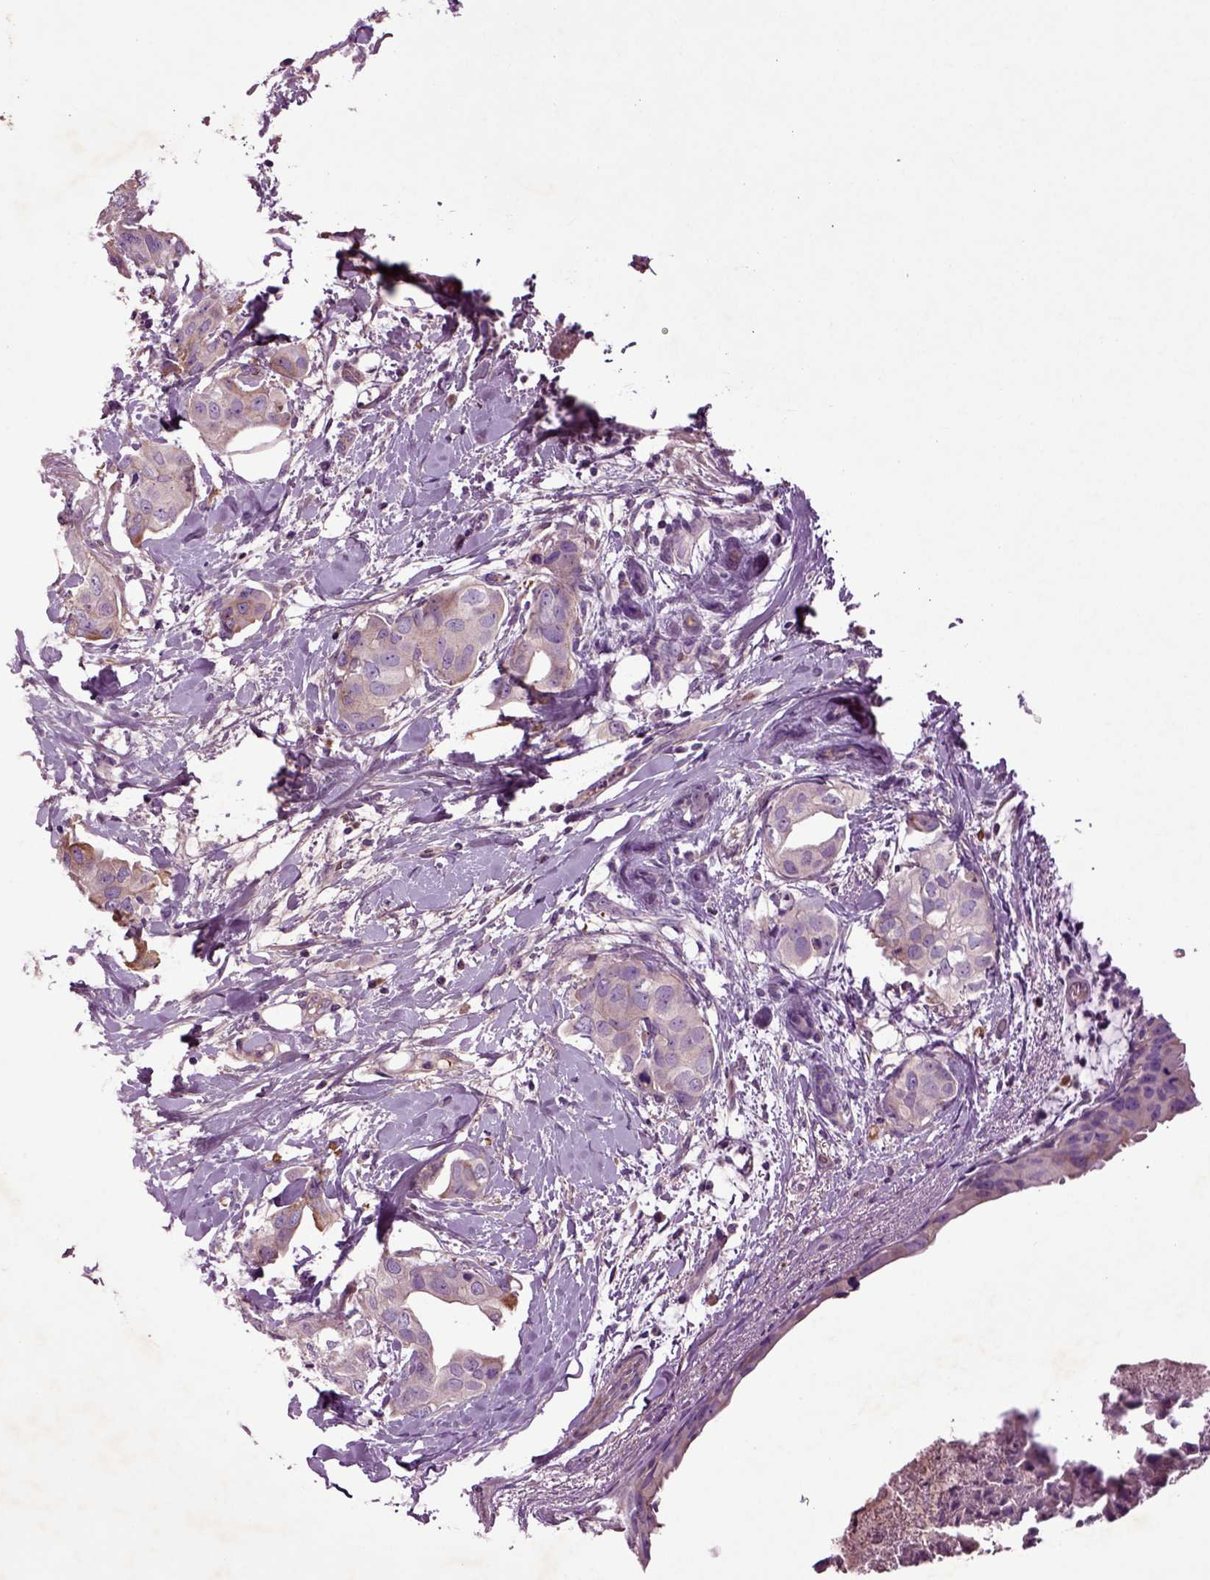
{"staining": {"intensity": "moderate", "quantity": "<25%", "location": "cytoplasmic/membranous"}, "tissue": "breast cancer", "cell_type": "Tumor cells", "image_type": "cancer", "snomed": [{"axis": "morphology", "description": "Normal tissue, NOS"}, {"axis": "morphology", "description": "Duct carcinoma"}, {"axis": "topography", "description": "Breast"}], "caption": "Brown immunohistochemical staining in breast cancer demonstrates moderate cytoplasmic/membranous expression in about <25% of tumor cells.", "gene": "SPON1", "patient": {"sex": "female", "age": 40}}